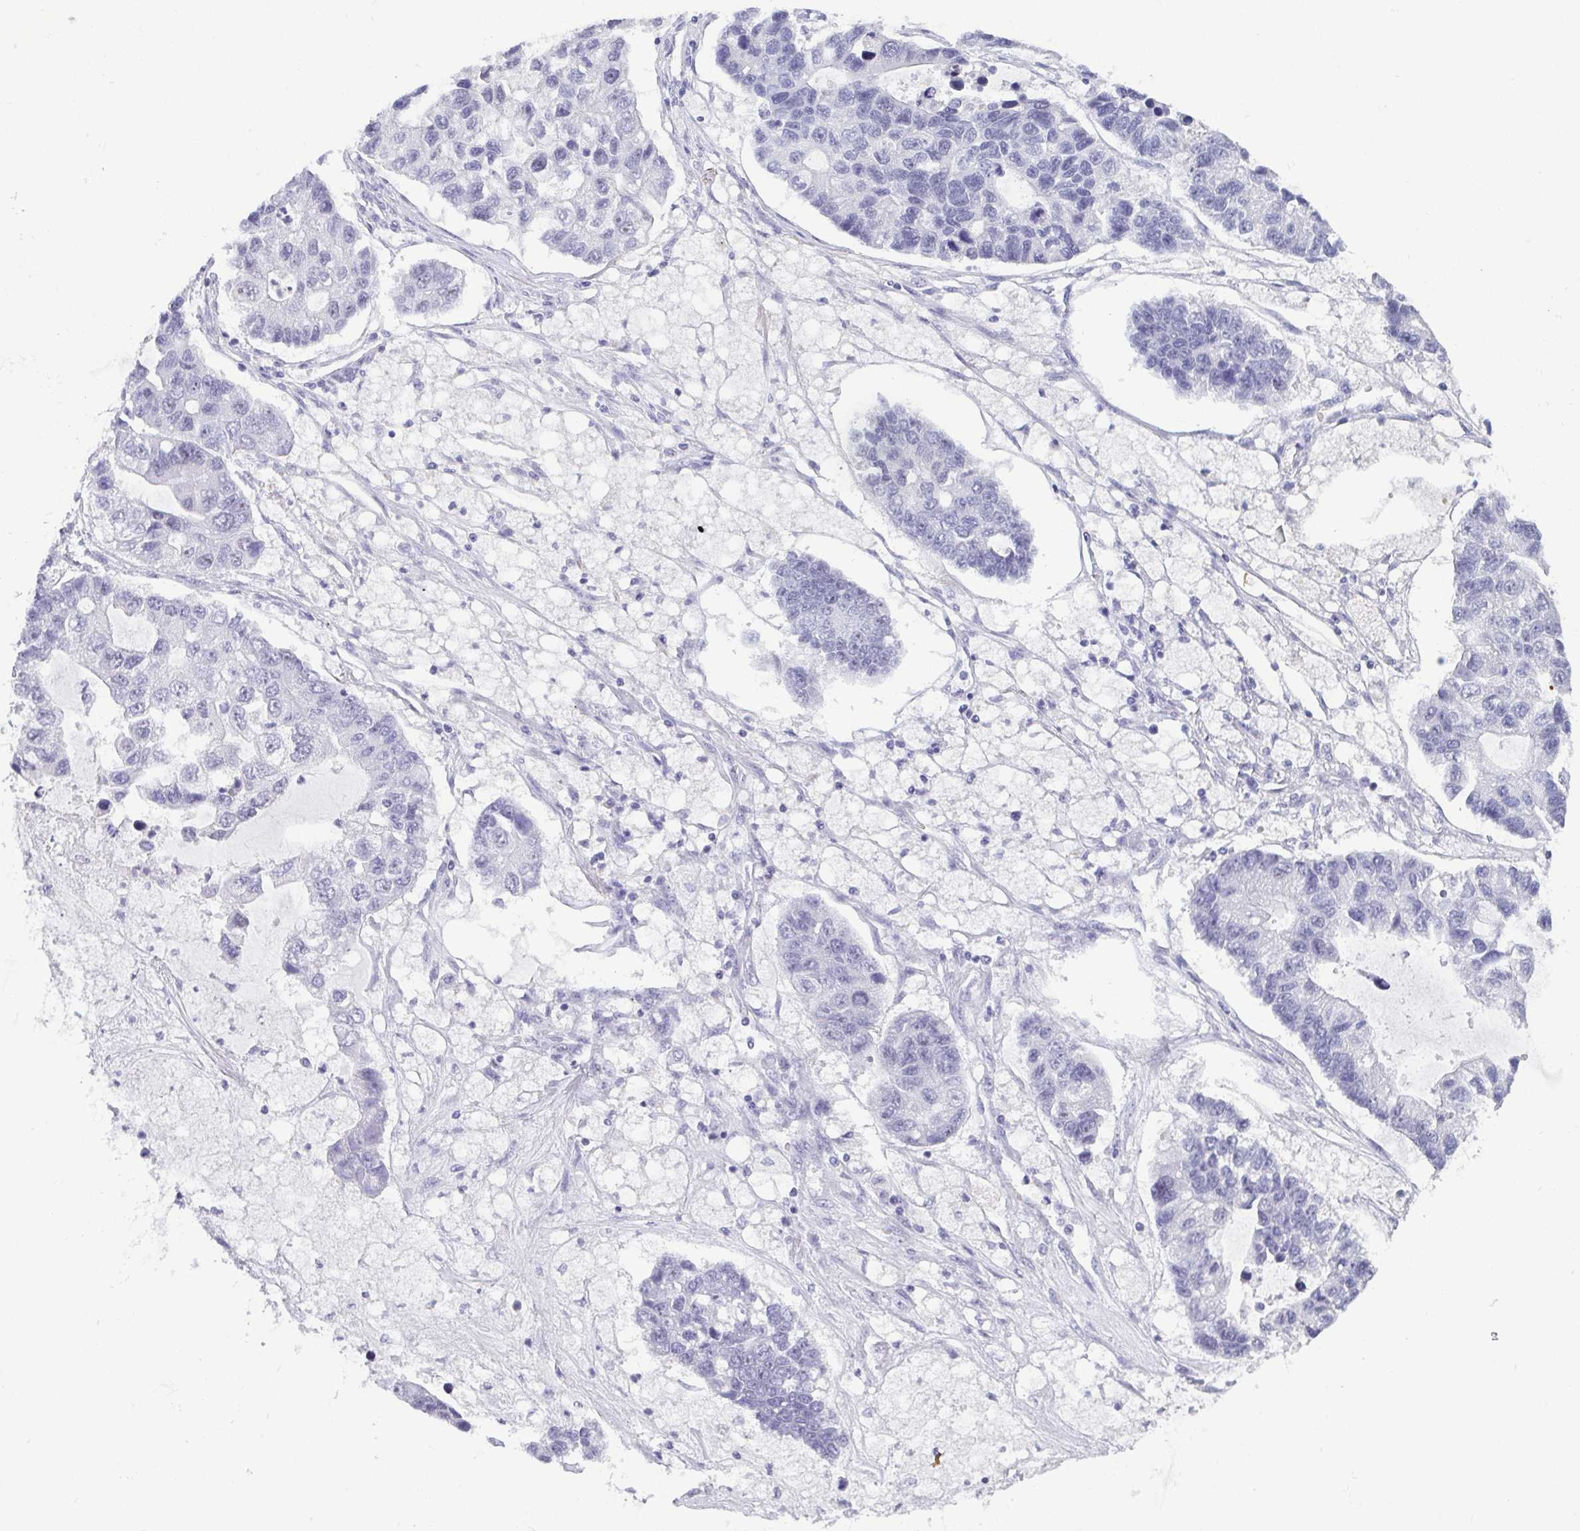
{"staining": {"intensity": "negative", "quantity": "none", "location": "none"}, "tissue": "lung cancer", "cell_type": "Tumor cells", "image_type": "cancer", "snomed": [{"axis": "morphology", "description": "Adenocarcinoma, NOS"}, {"axis": "topography", "description": "Bronchus"}, {"axis": "topography", "description": "Lung"}], "caption": "Lung adenocarcinoma was stained to show a protein in brown. There is no significant staining in tumor cells.", "gene": "BZW1", "patient": {"sex": "female", "age": 51}}